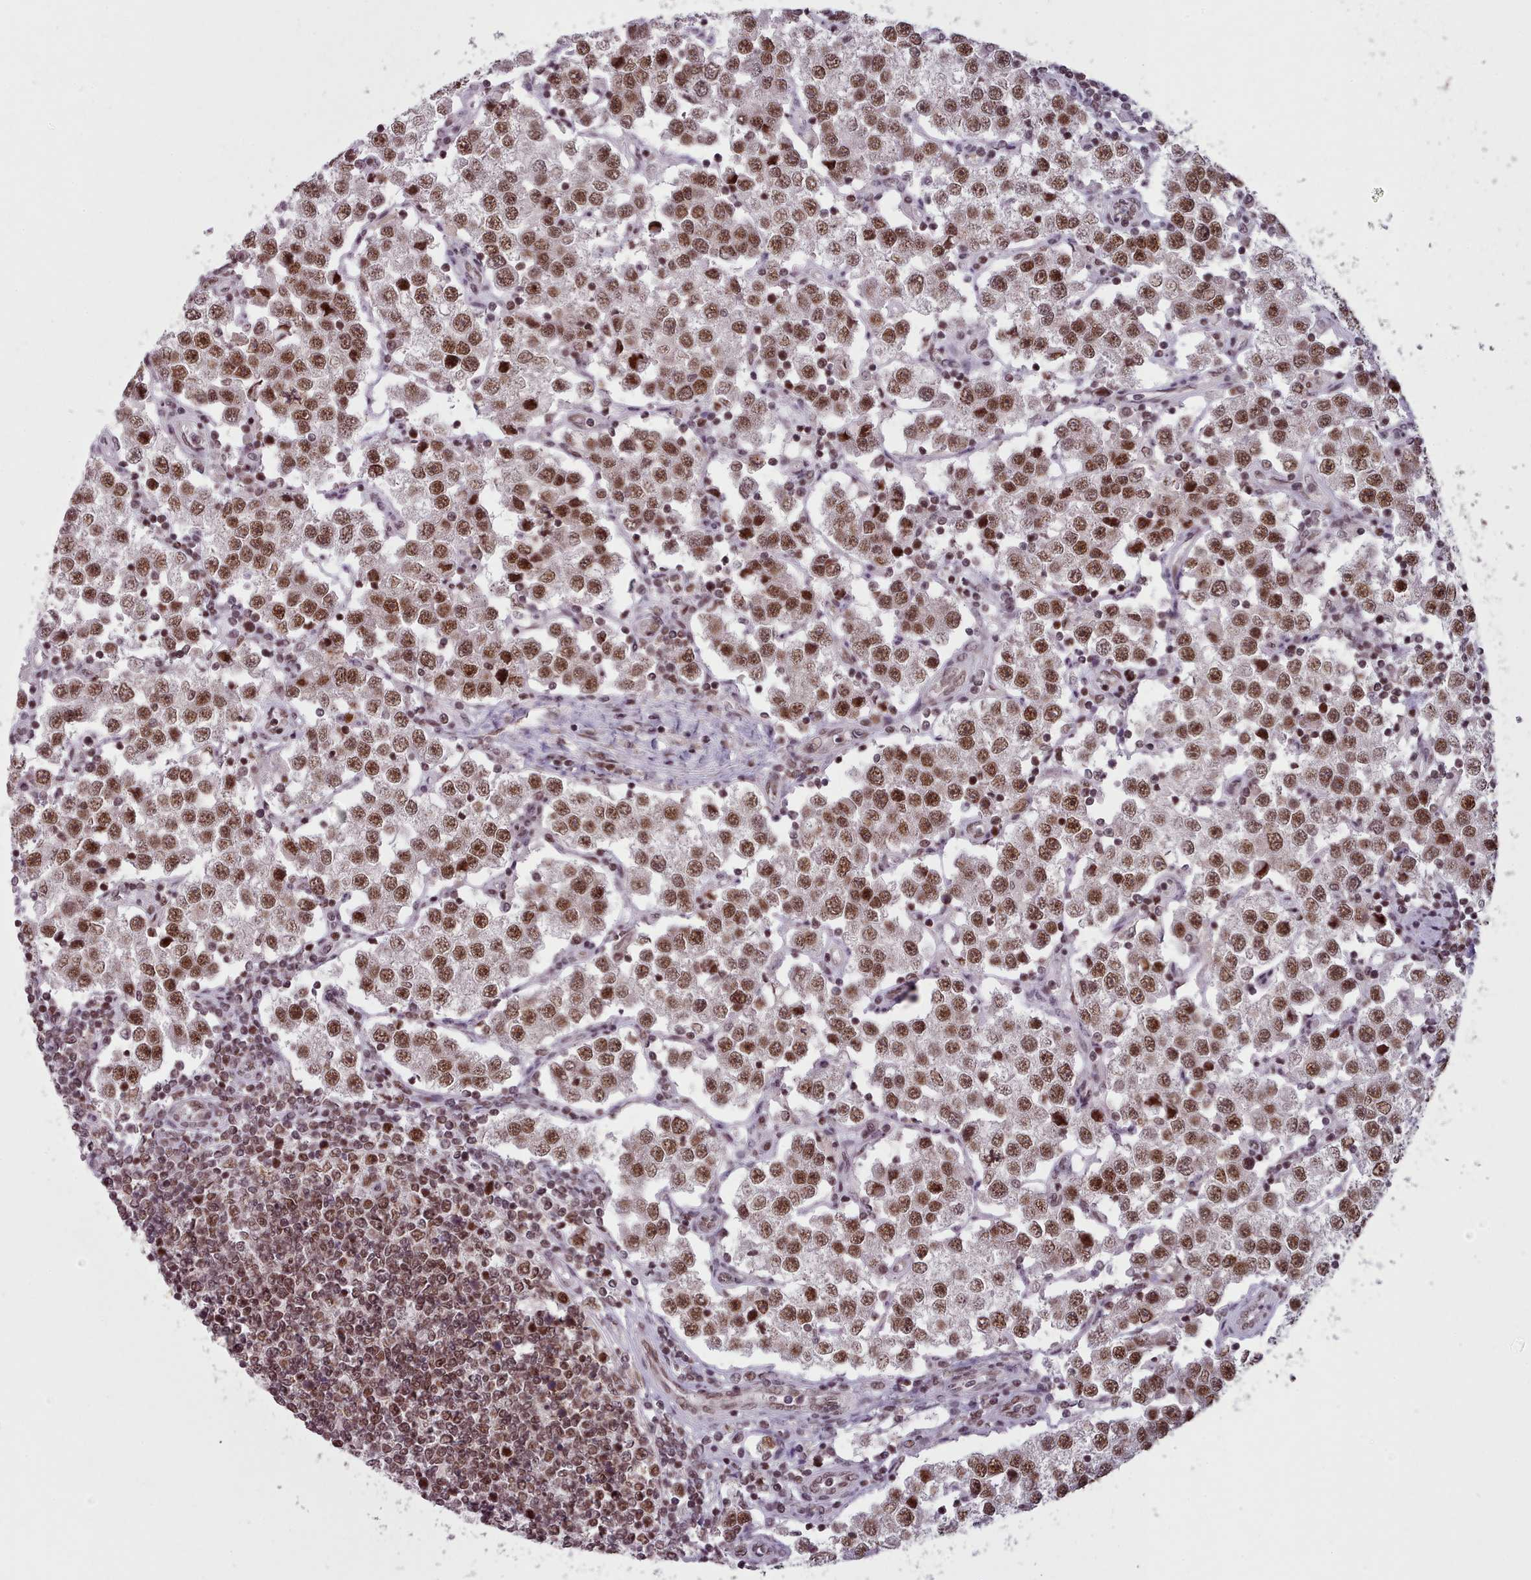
{"staining": {"intensity": "strong", "quantity": ">75%", "location": "nuclear"}, "tissue": "testis cancer", "cell_type": "Tumor cells", "image_type": "cancer", "snomed": [{"axis": "morphology", "description": "Seminoma, NOS"}, {"axis": "topography", "description": "Testis"}], "caption": "IHC micrograph of neoplastic tissue: testis cancer stained using immunohistochemistry displays high levels of strong protein expression localized specifically in the nuclear of tumor cells, appearing as a nuclear brown color.", "gene": "SRSF9", "patient": {"sex": "male", "age": 37}}